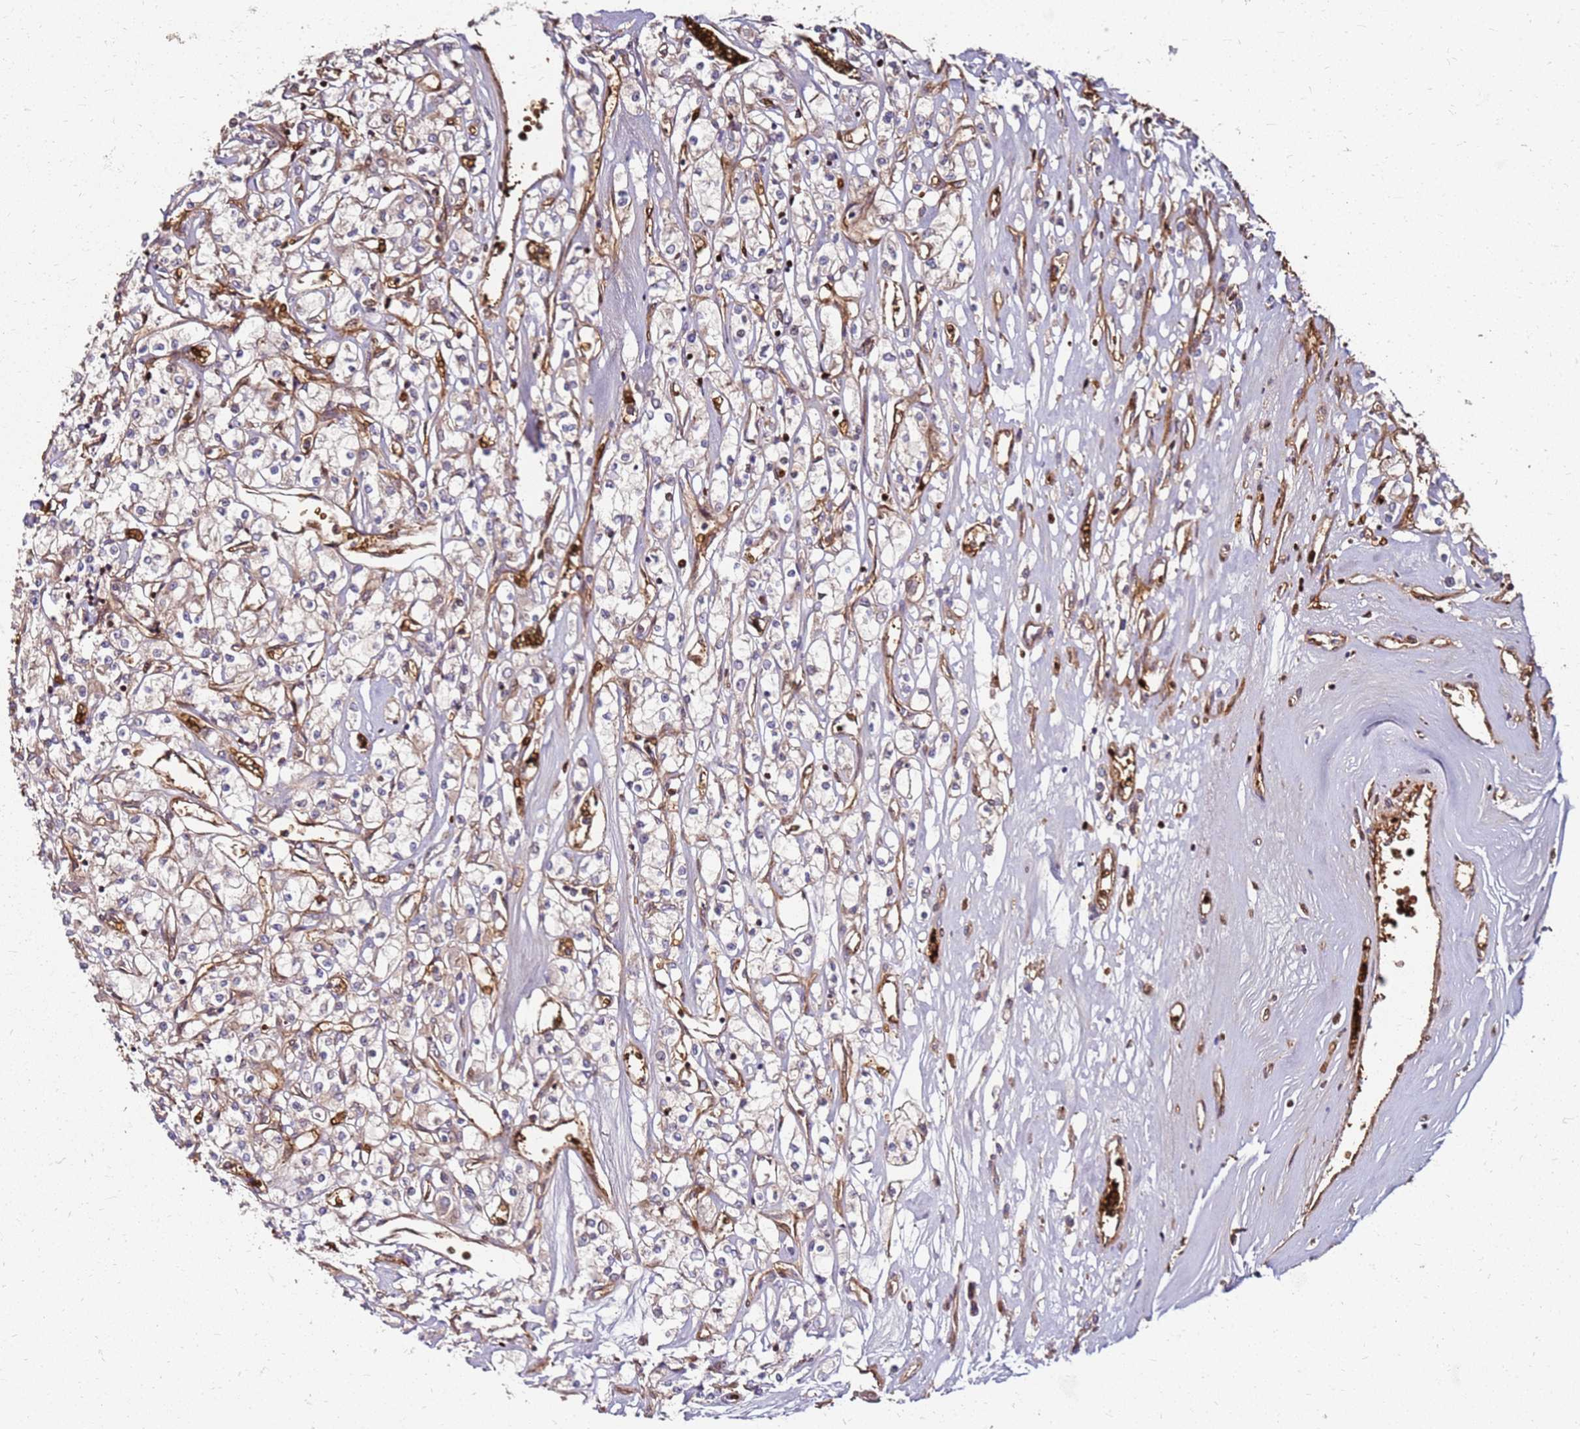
{"staining": {"intensity": "negative", "quantity": "none", "location": "none"}, "tissue": "renal cancer", "cell_type": "Tumor cells", "image_type": "cancer", "snomed": [{"axis": "morphology", "description": "Adenocarcinoma, NOS"}, {"axis": "topography", "description": "Kidney"}], "caption": "The image demonstrates no staining of tumor cells in adenocarcinoma (renal).", "gene": "RNF11", "patient": {"sex": "female", "age": 59}}